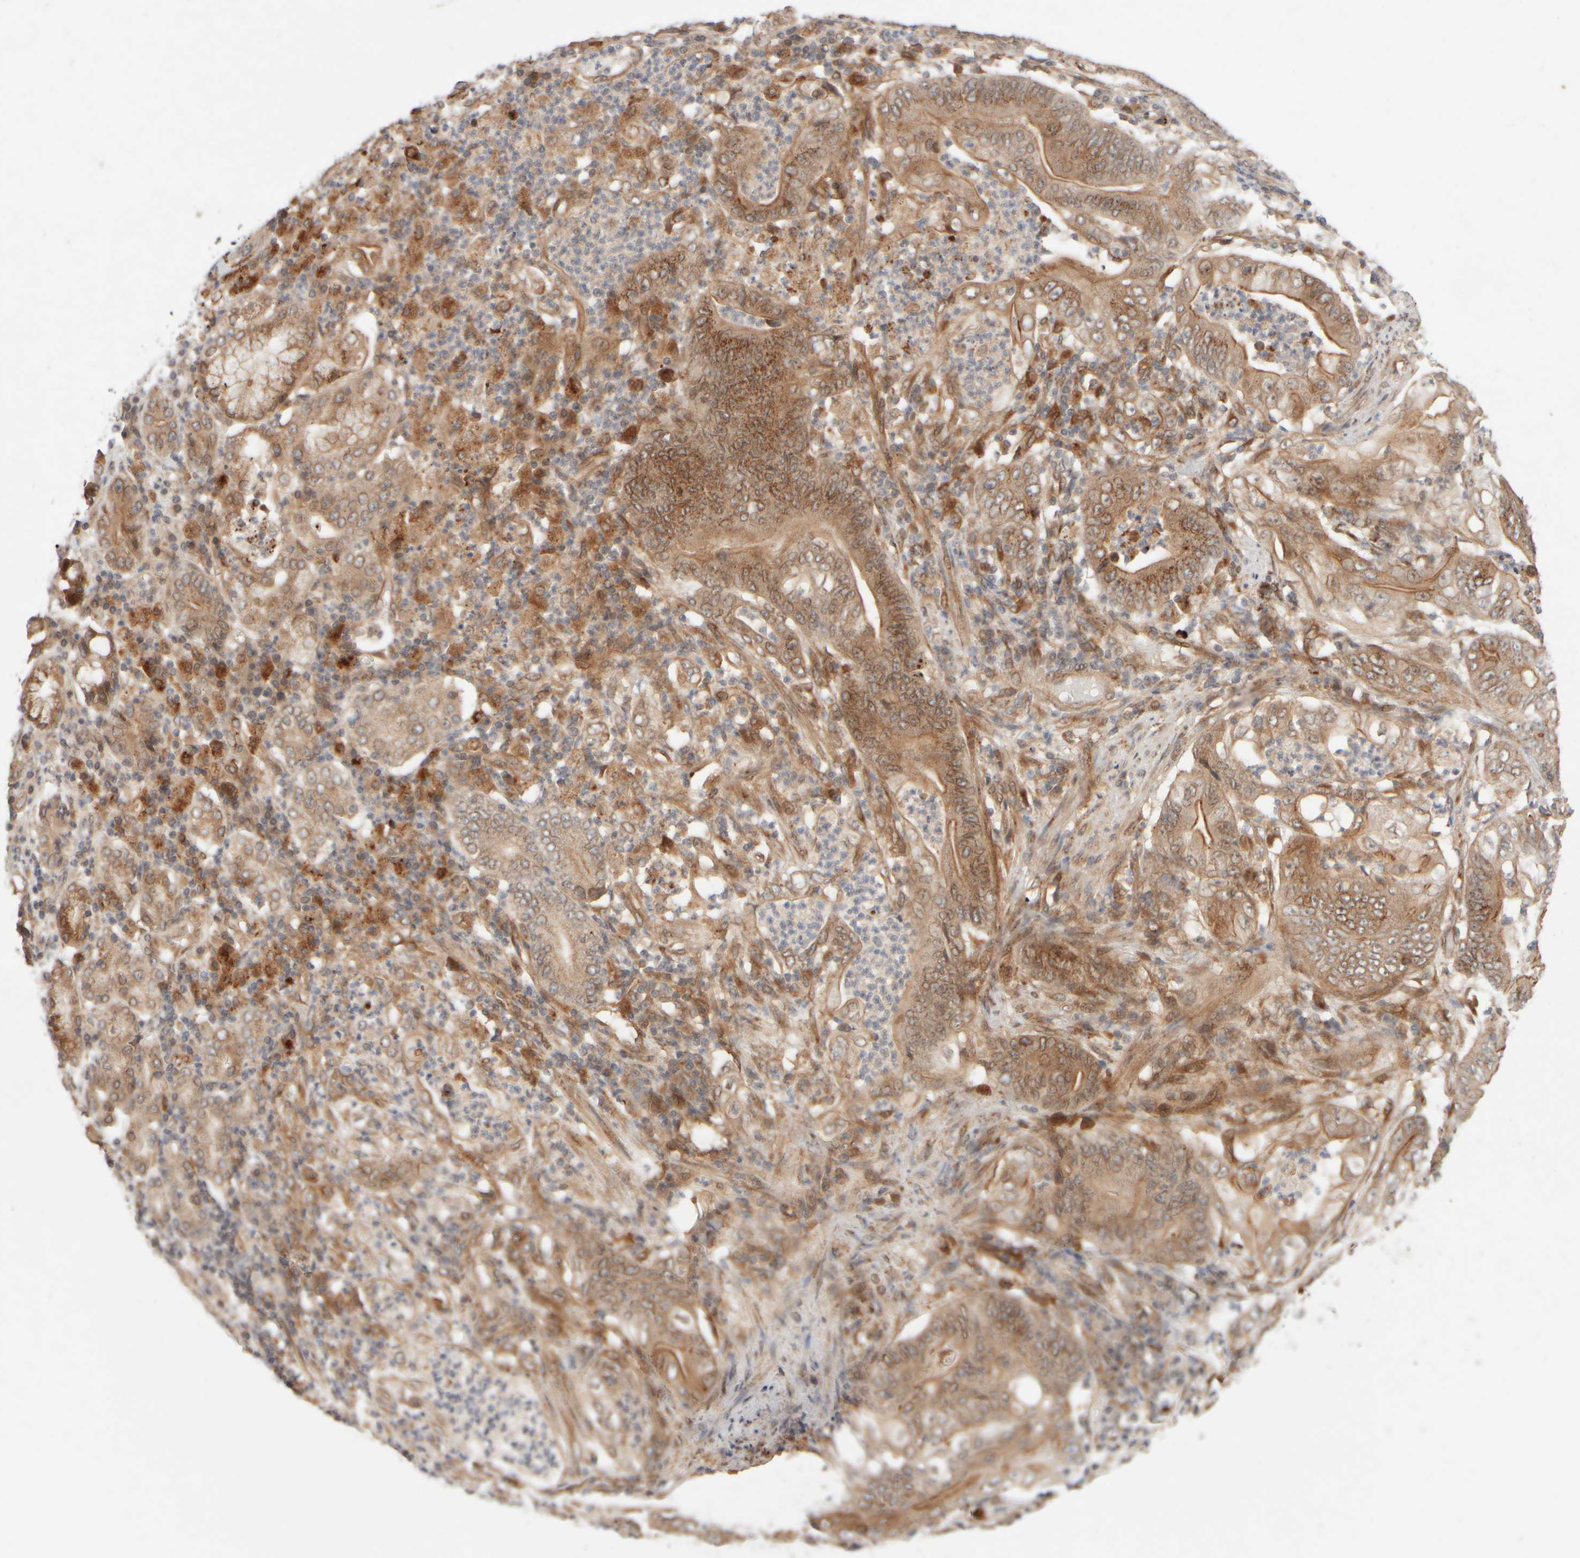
{"staining": {"intensity": "moderate", "quantity": ">75%", "location": "cytoplasmic/membranous"}, "tissue": "stomach cancer", "cell_type": "Tumor cells", "image_type": "cancer", "snomed": [{"axis": "morphology", "description": "Adenocarcinoma, NOS"}, {"axis": "topography", "description": "Stomach"}], "caption": "A histopathology image showing moderate cytoplasmic/membranous positivity in approximately >75% of tumor cells in stomach cancer, as visualized by brown immunohistochemical staining.", "gene": "GCN1", "patient": {"sex": "female", "age": 73}}